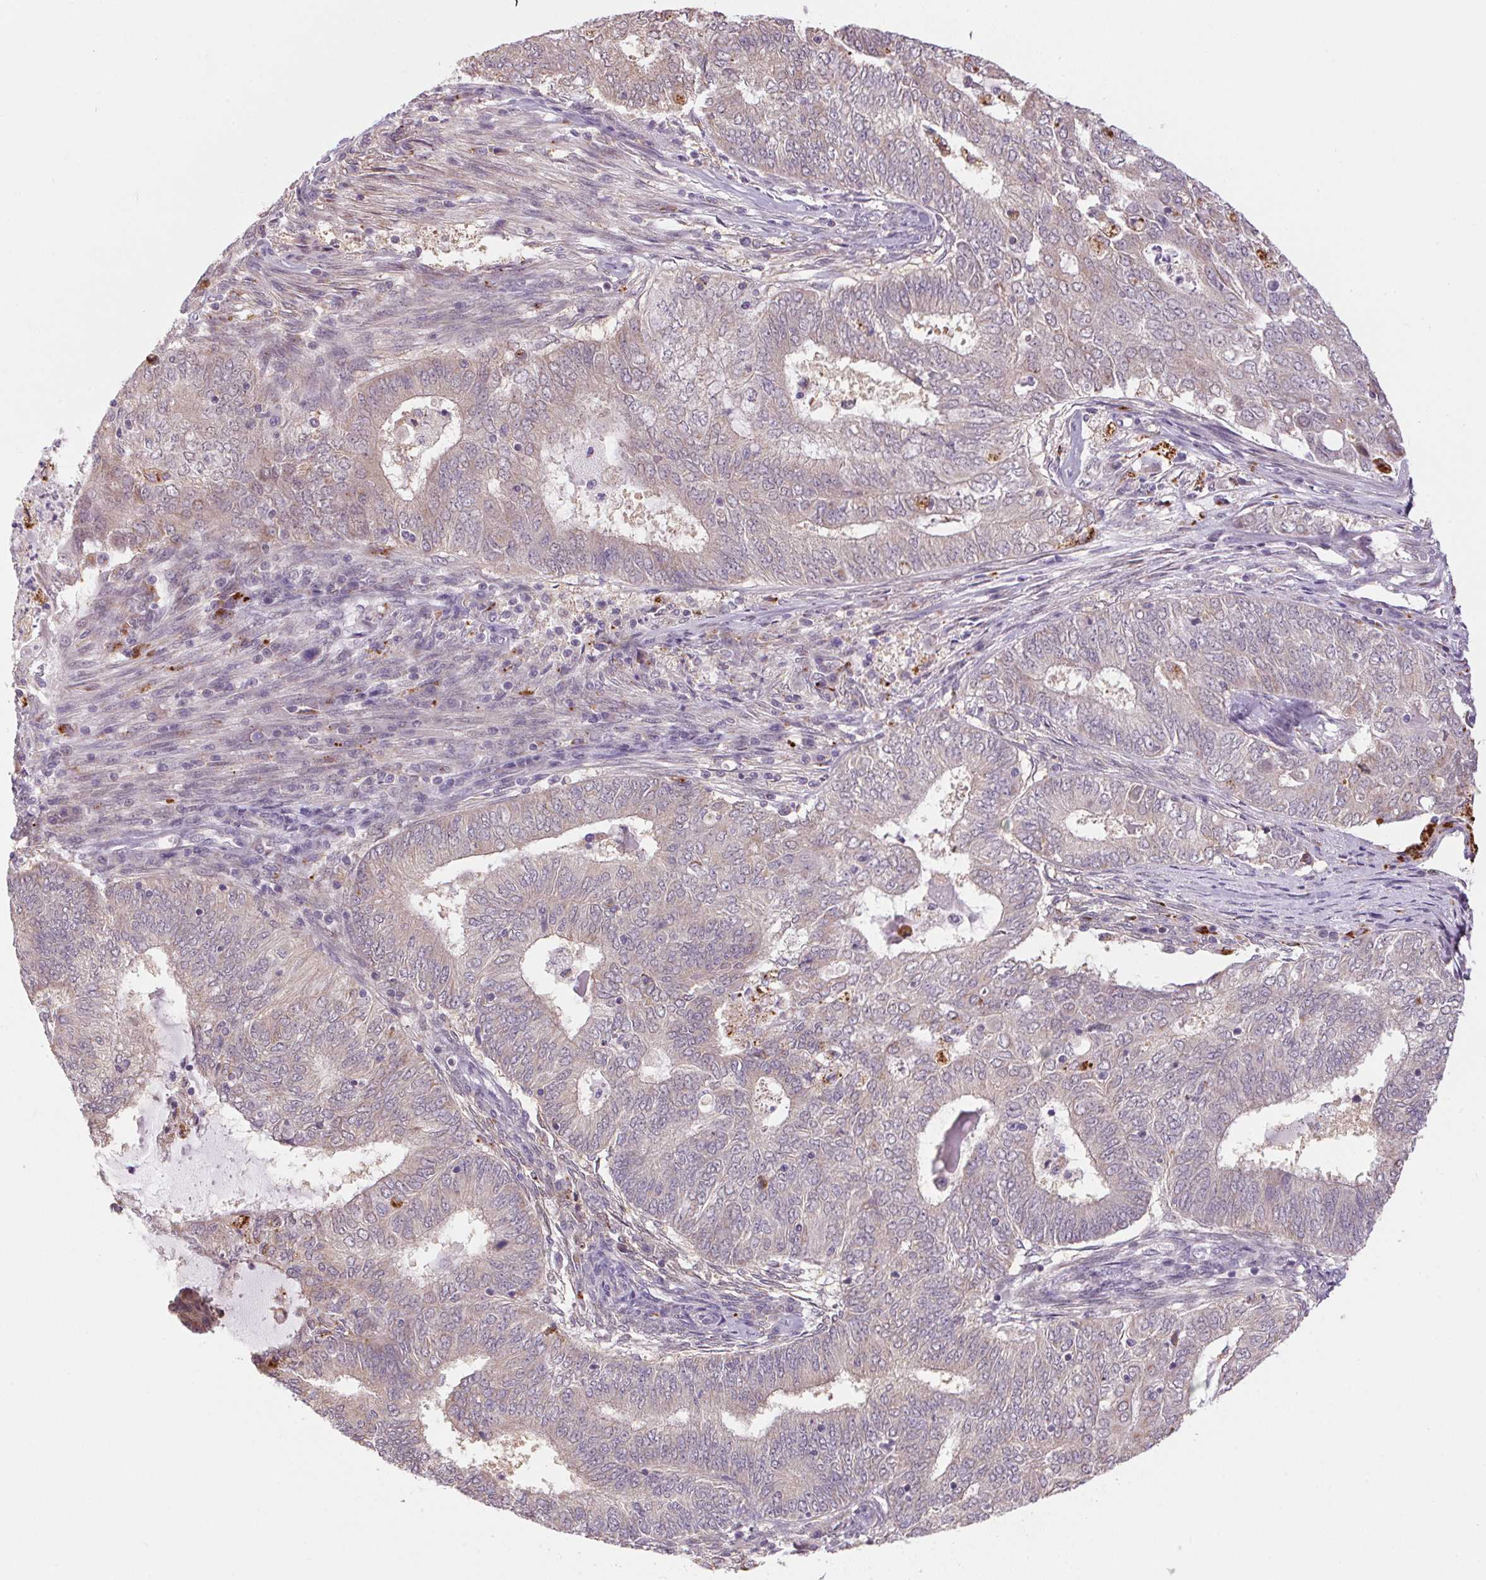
{"staining": {"intensity": "weak", "quantity": "25%-75%", "location": "cytoplasmic/membranous"}, "tissue": "endometrial cancer", "cell_type": "Tumor cells", "image_type": "cancer", "snomed": [{"axis": "morphology", "description": "Adenocarcinoma, NOS"}, {"axis": "topography", "description": "Endometrium"}], "caption": "Brown immunohistochemical staining in human endometrial cancer demonstrates weak cytoplasmic/membranous positivity in about 25%-75% of tumor cells. Immunohistochemistry (ihc) stains the protein in brown and the nuclei are stained blue.", "gene": "ADH5", "patient": {"sex": "female", "age": 62}}